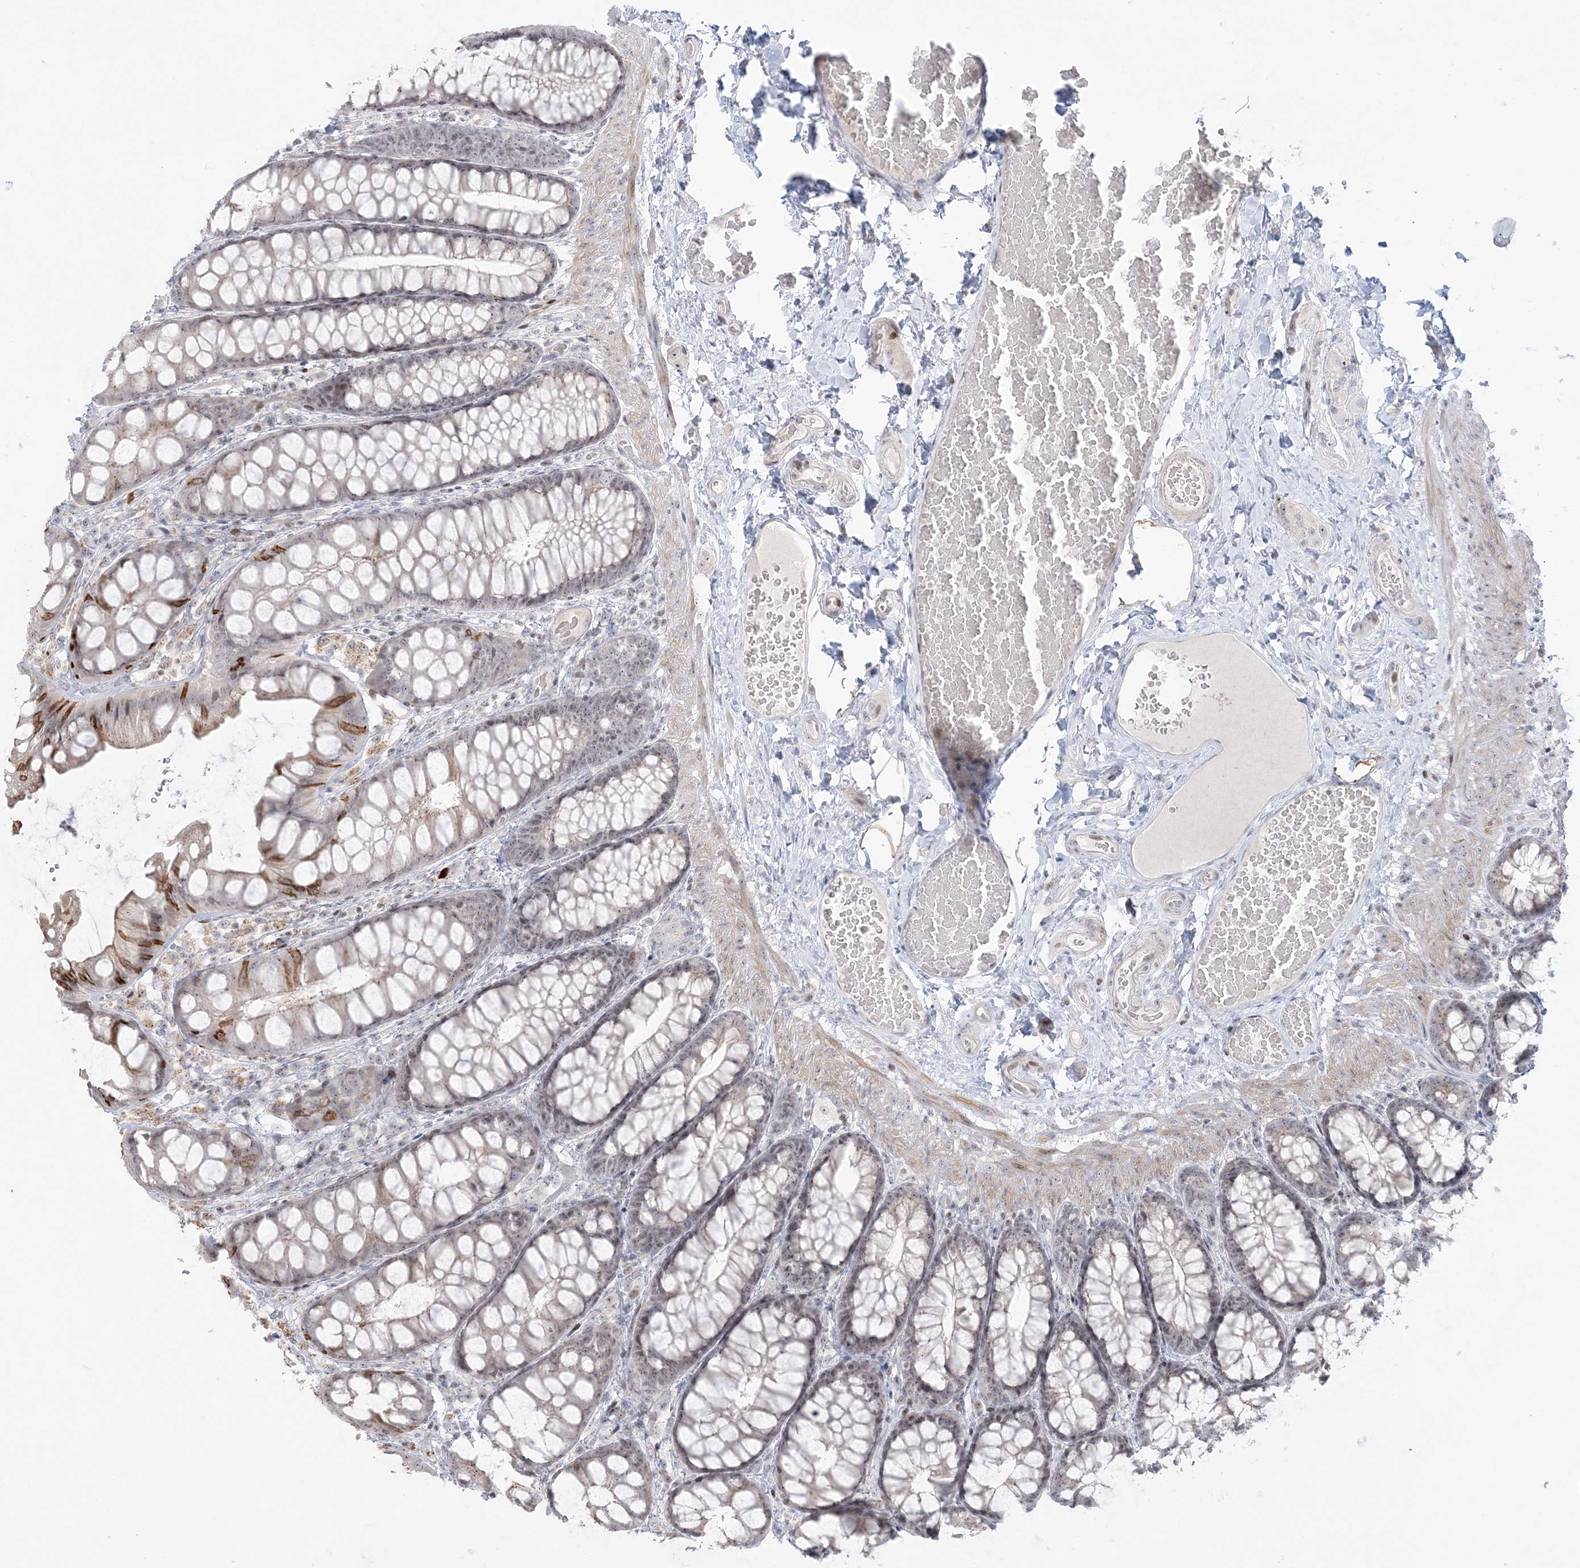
{"staining": {"intensity": "negative", "quantity": "none", "location": "none"}, "tissue": "colon", "cell_type": "Endothelial cells", "image_type": "normal", "snomed": [{"axis": "morphology", "description": "Normal tissue, NOS"}, {"axis": "topography", "description": "Colon"}], "caption": "Endothelial cells show no significant expression in normal colon.", "gene": "SH3BP4", "patient": {"sex": "male", "age": 47}}